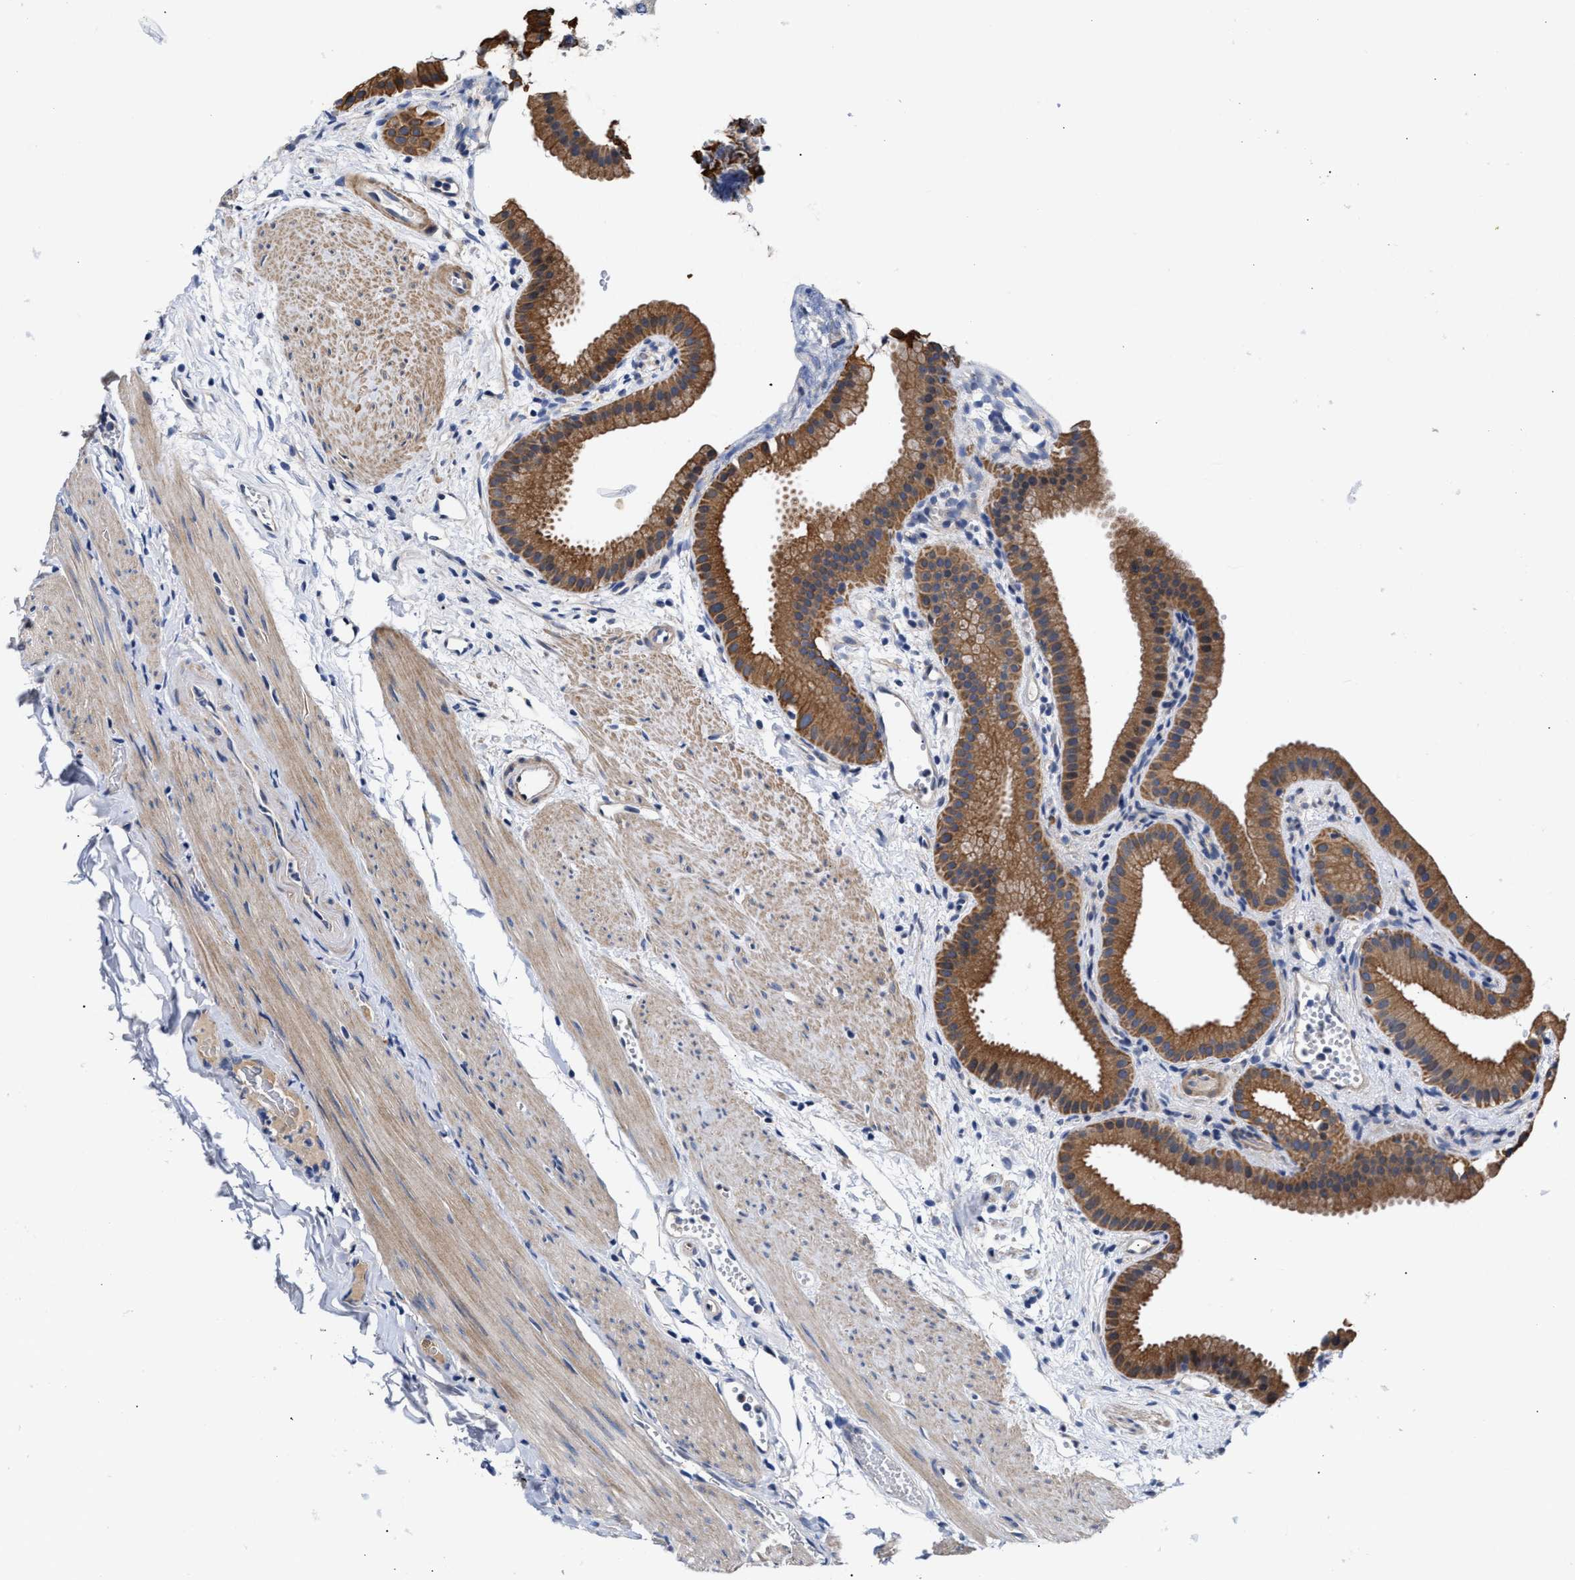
{"staining": {"intensity": "strong", "quantity": ">75%", "location": "cytoplasmic/membranous"}, "tissue": "gallbladder", "cell_type": "Glandular cells", "image_type": "normal", "snomed": [{"axis": "morphology", "description": "Normal tissue, NOS"}, {"axis": "topography", "description": "Gallbladder"}], "caption": "Brown immunohistochemical staining in unremarkable gallbladder exhibits strong cytoplasmic/membranous staining in about >75% of glandular cells. (IHC, brightfield microscopy, high magnification).", "gene": "CCDC146", "patient": {"sex": "female", "age": 64}}